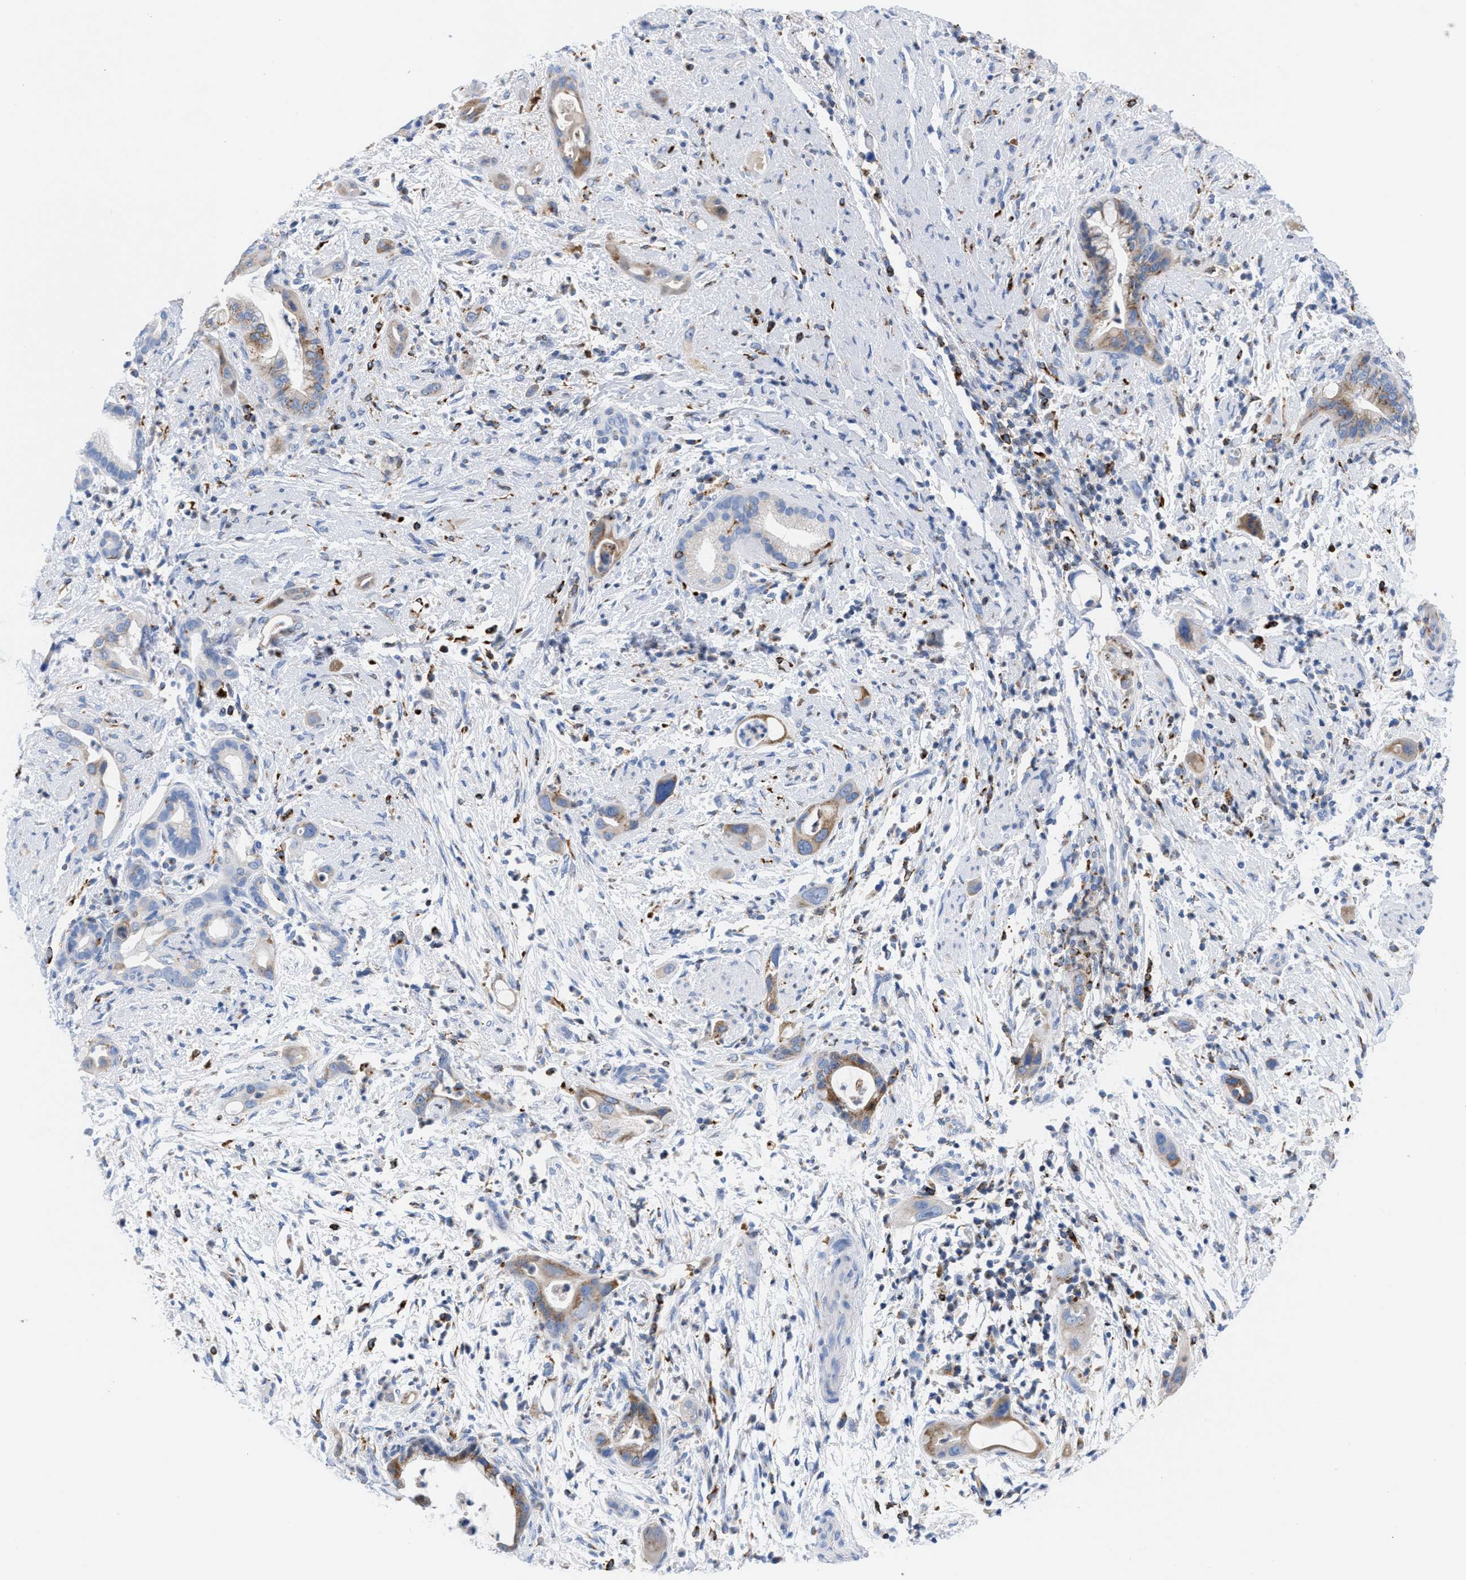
{"staining": {"intensity": "moderate", "quantity": "25%-75%", "location": "cytoplasmic/membranous"}, "tissue": "pancreatic cancer", "cell_type": "Tumor cells", "image_type": "cancer", "snomed": [{"axis": "morphology", "description": "Adenocarcinoma, NOS"}, {"axis": "topography", "description": "Pancreas"}], "caption": "Tumor cells reveal medium levels of moderate cytoplasmic/membranous positivity in about 25%-75% of cells in pancreatic cancer.", "gene": "TACC3", "patient": {"sex": "male", "age": 59}}